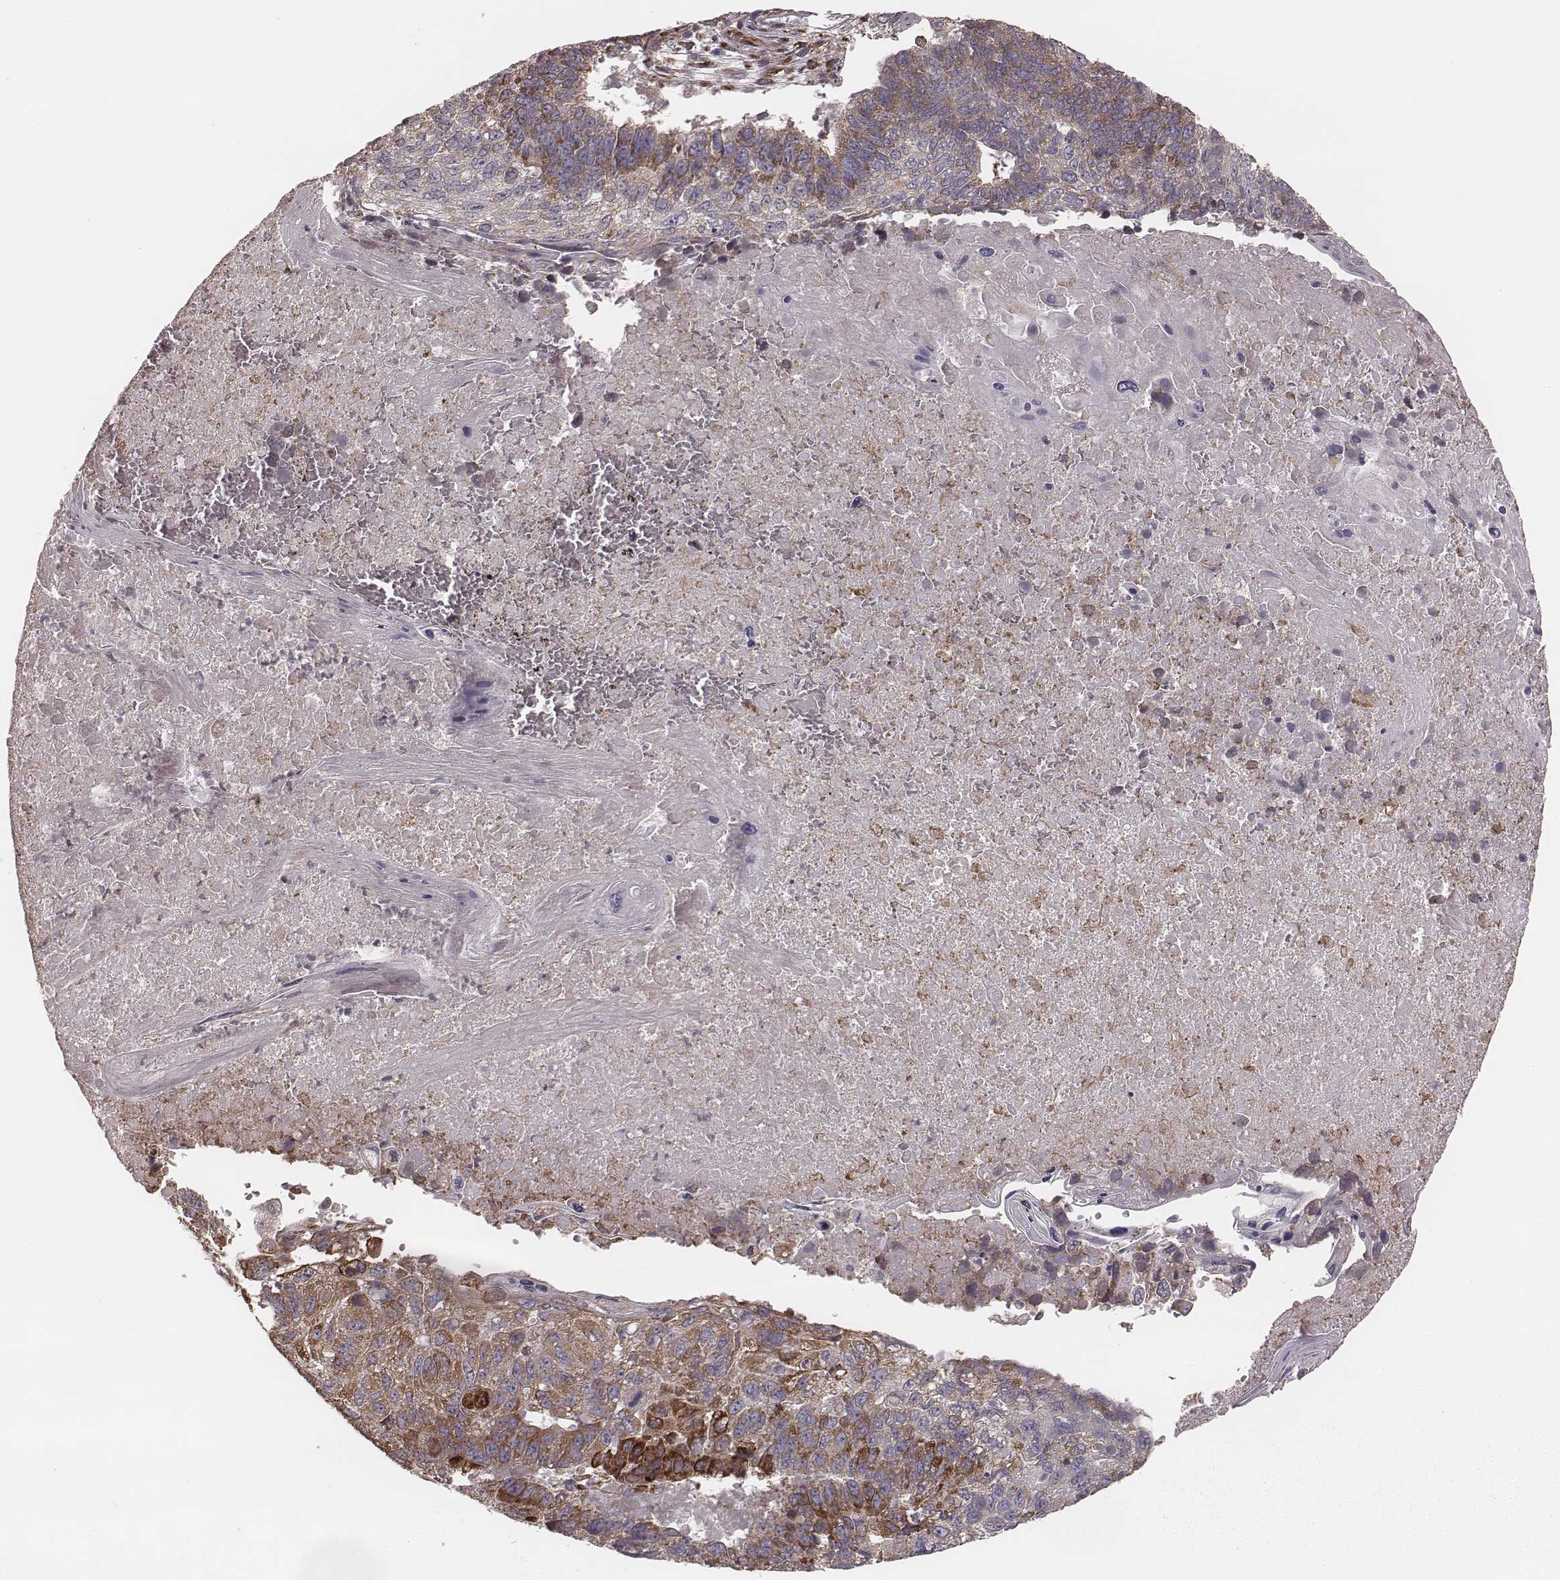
{"staining": {"intensity": "weak", "quantity": ">75%", "location": "cytoplasmic/membranous"}, "tissue": "lung cancer", "cell_type": "Tumor cells", "image_type": "cancer", "snomed": [{"axis": "morphology", "description": "Squamous cell carcinoma, NOS"}, {"axis": "topography", "description": "Lung"}], "caption": "Weak cytoplasmic/membranous positivity for a protein is present in about >75% of tumor cells of lung cancer (squamous cell carcinoma) using immunohistochemistry.", "gene": "PALMD", "patient": {"sex": "male", "age": 73}}